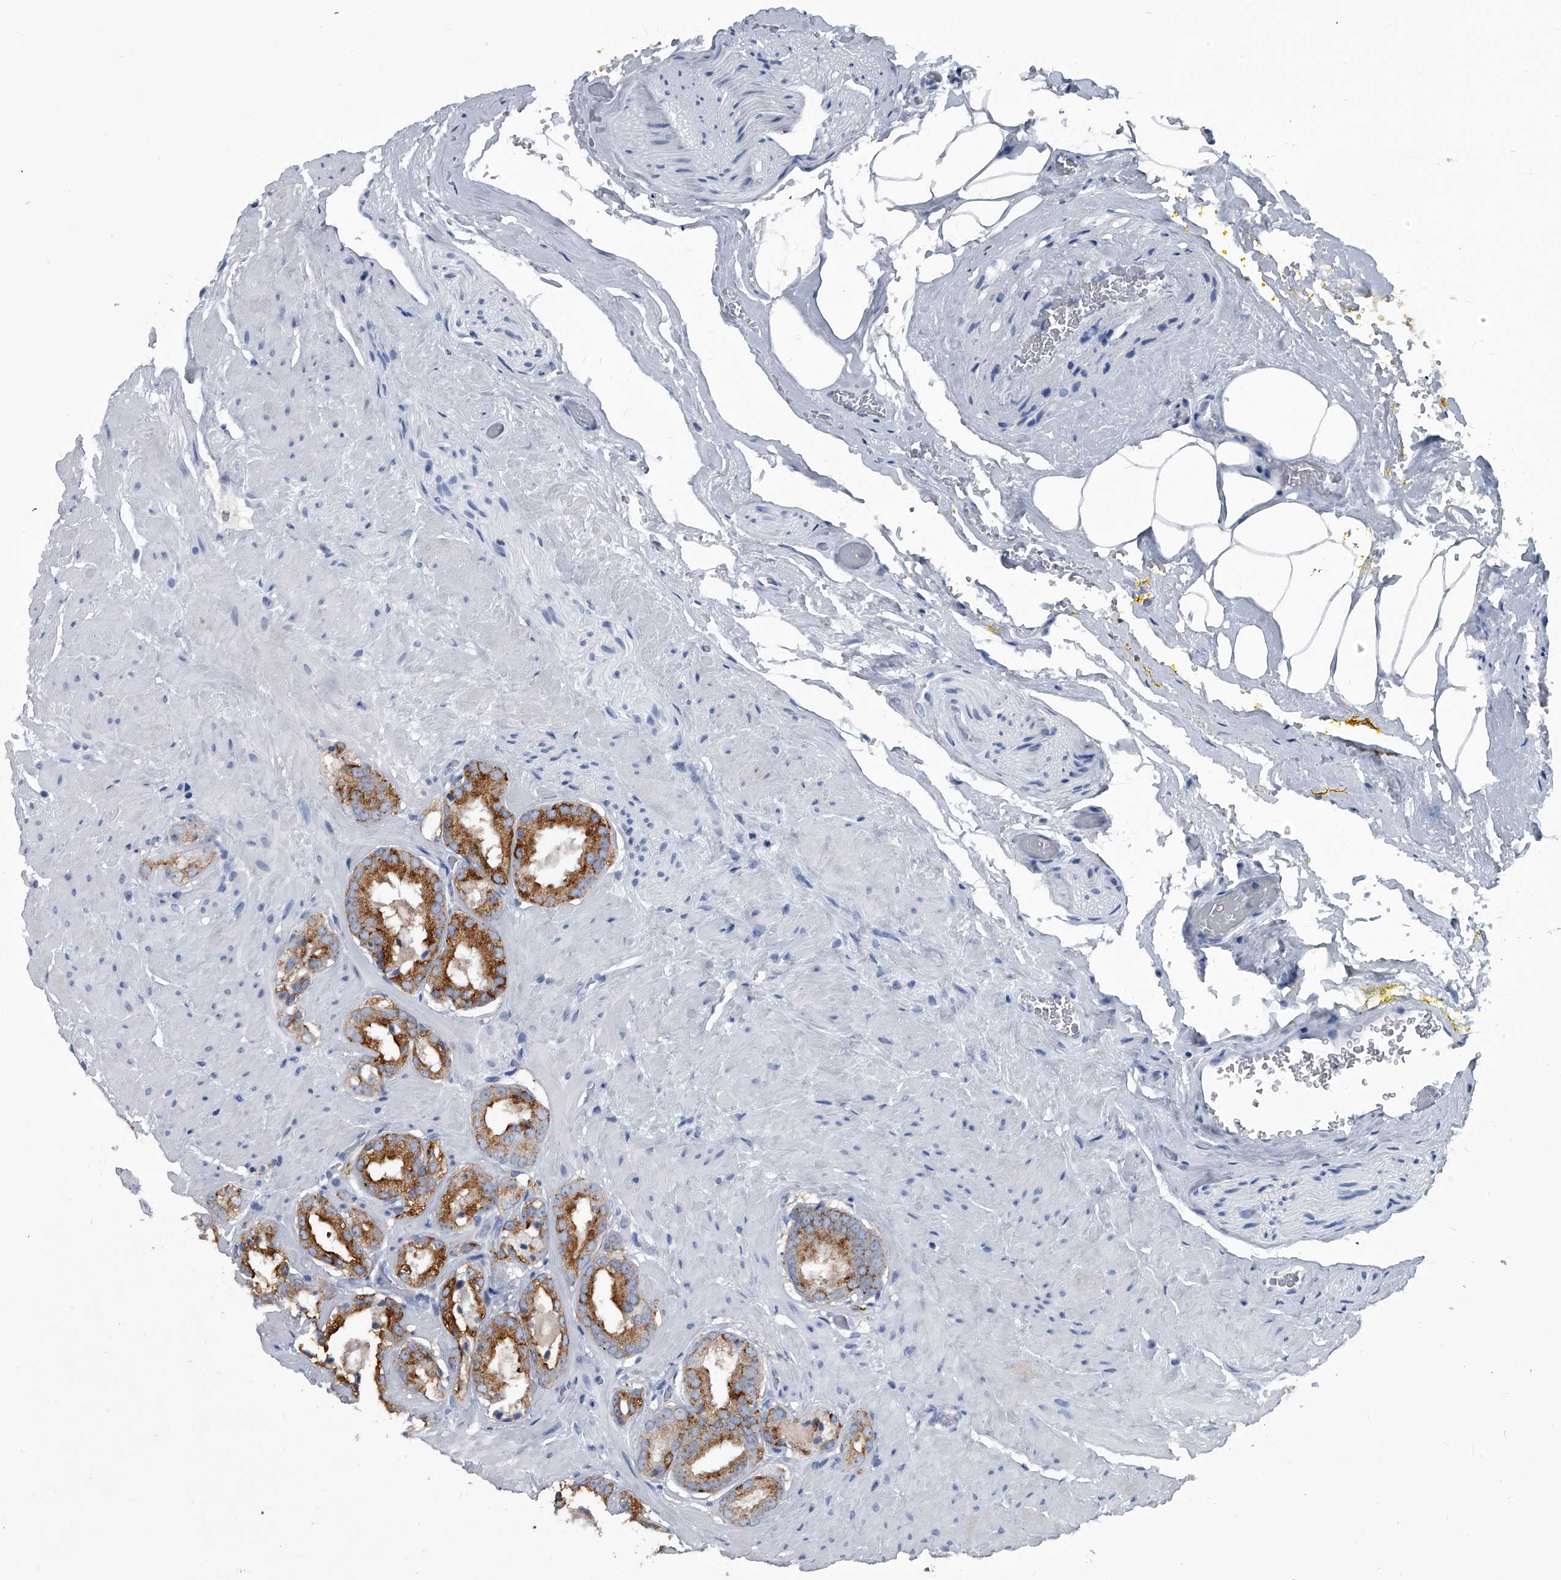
{"staining": {"intensity": "strong", "quantity": ">75%", "location": "cytoplasmic/membranous"}, "tissue": "prostate cancer", "cell_type": "Tumor cells", "image_type": "cancer", "snomed": [{"axis": "morphology", "description": "Adenocarcinoma, High grade"}, {"axis": "topography", "description": "Prostate"}], "caption": "Immunohistochemistry (IHC) of human adenocarcinoma (high-grade) (prostate) shows high levels of strong cytoplasmic/membranous positivity in about >75% of tumor cells. (DAB IHC, brown staining for protein, blue staining for nuclei).", "gene": "BCAS1", "patient": {"sex": "male", "age": 64}}